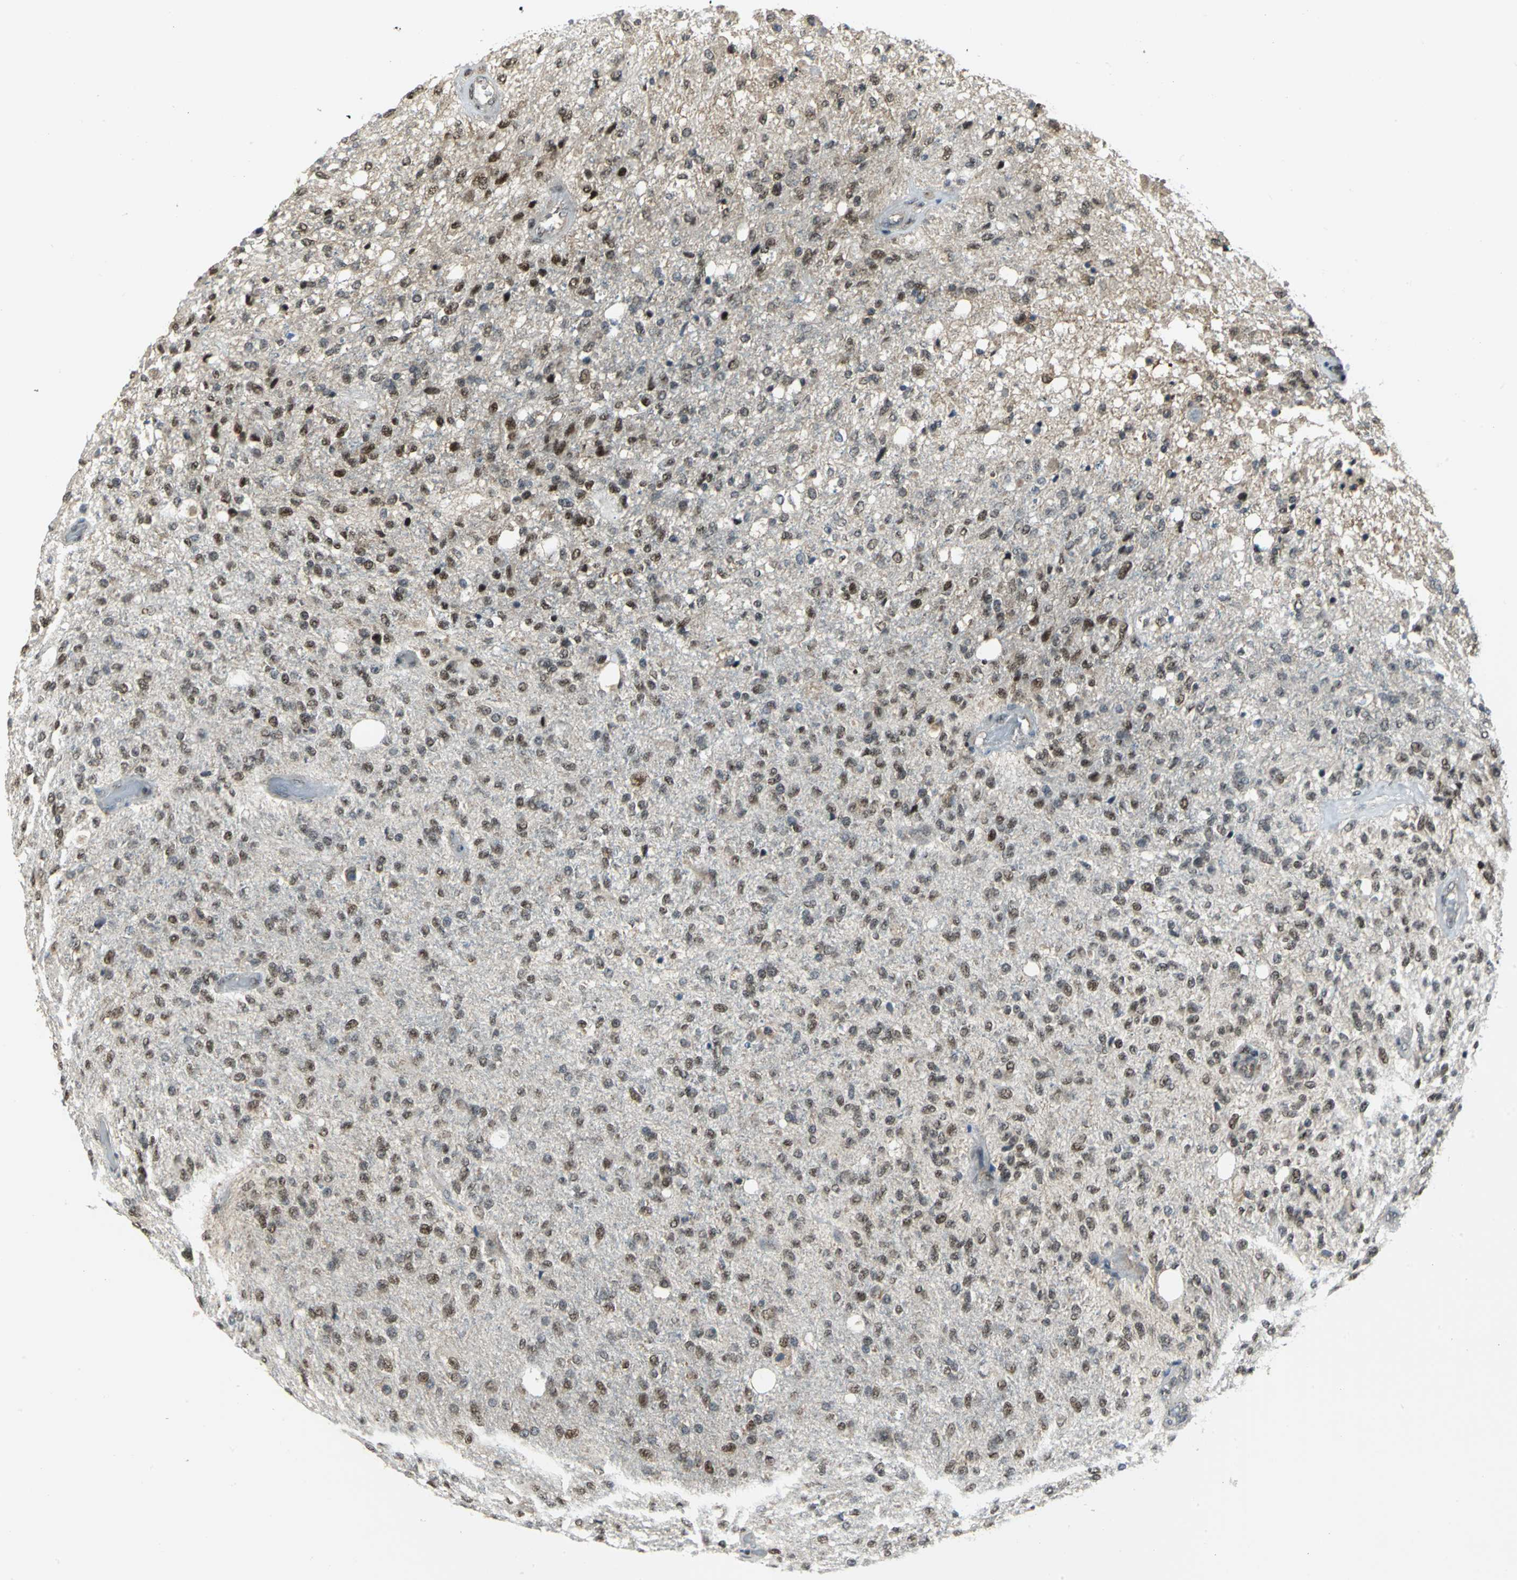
{"staining": {"intensity": "moderate", "quantity": "25%-75%", "location": "nuclear"}, "tissue": "glioma", "cell_type": "Tumor cells", "image_type": "cancer", "snomed": [{"axis": "morphology", "description": "Normal tissue, NOS"}, {"axis": "morphology", "description": "Glioma, malignant, High grade"}, {"axis": "topography", "description": "Cerebral cortex"}], "caption": "High-power microscopy captured an immunohistochemistry histopathology image of glioma, revealing moderate nuclear positivity in approximately 25%-75% of tumor cells.", "gene": "PSMA4", "patient": {"sex": "male", "age": 77}}